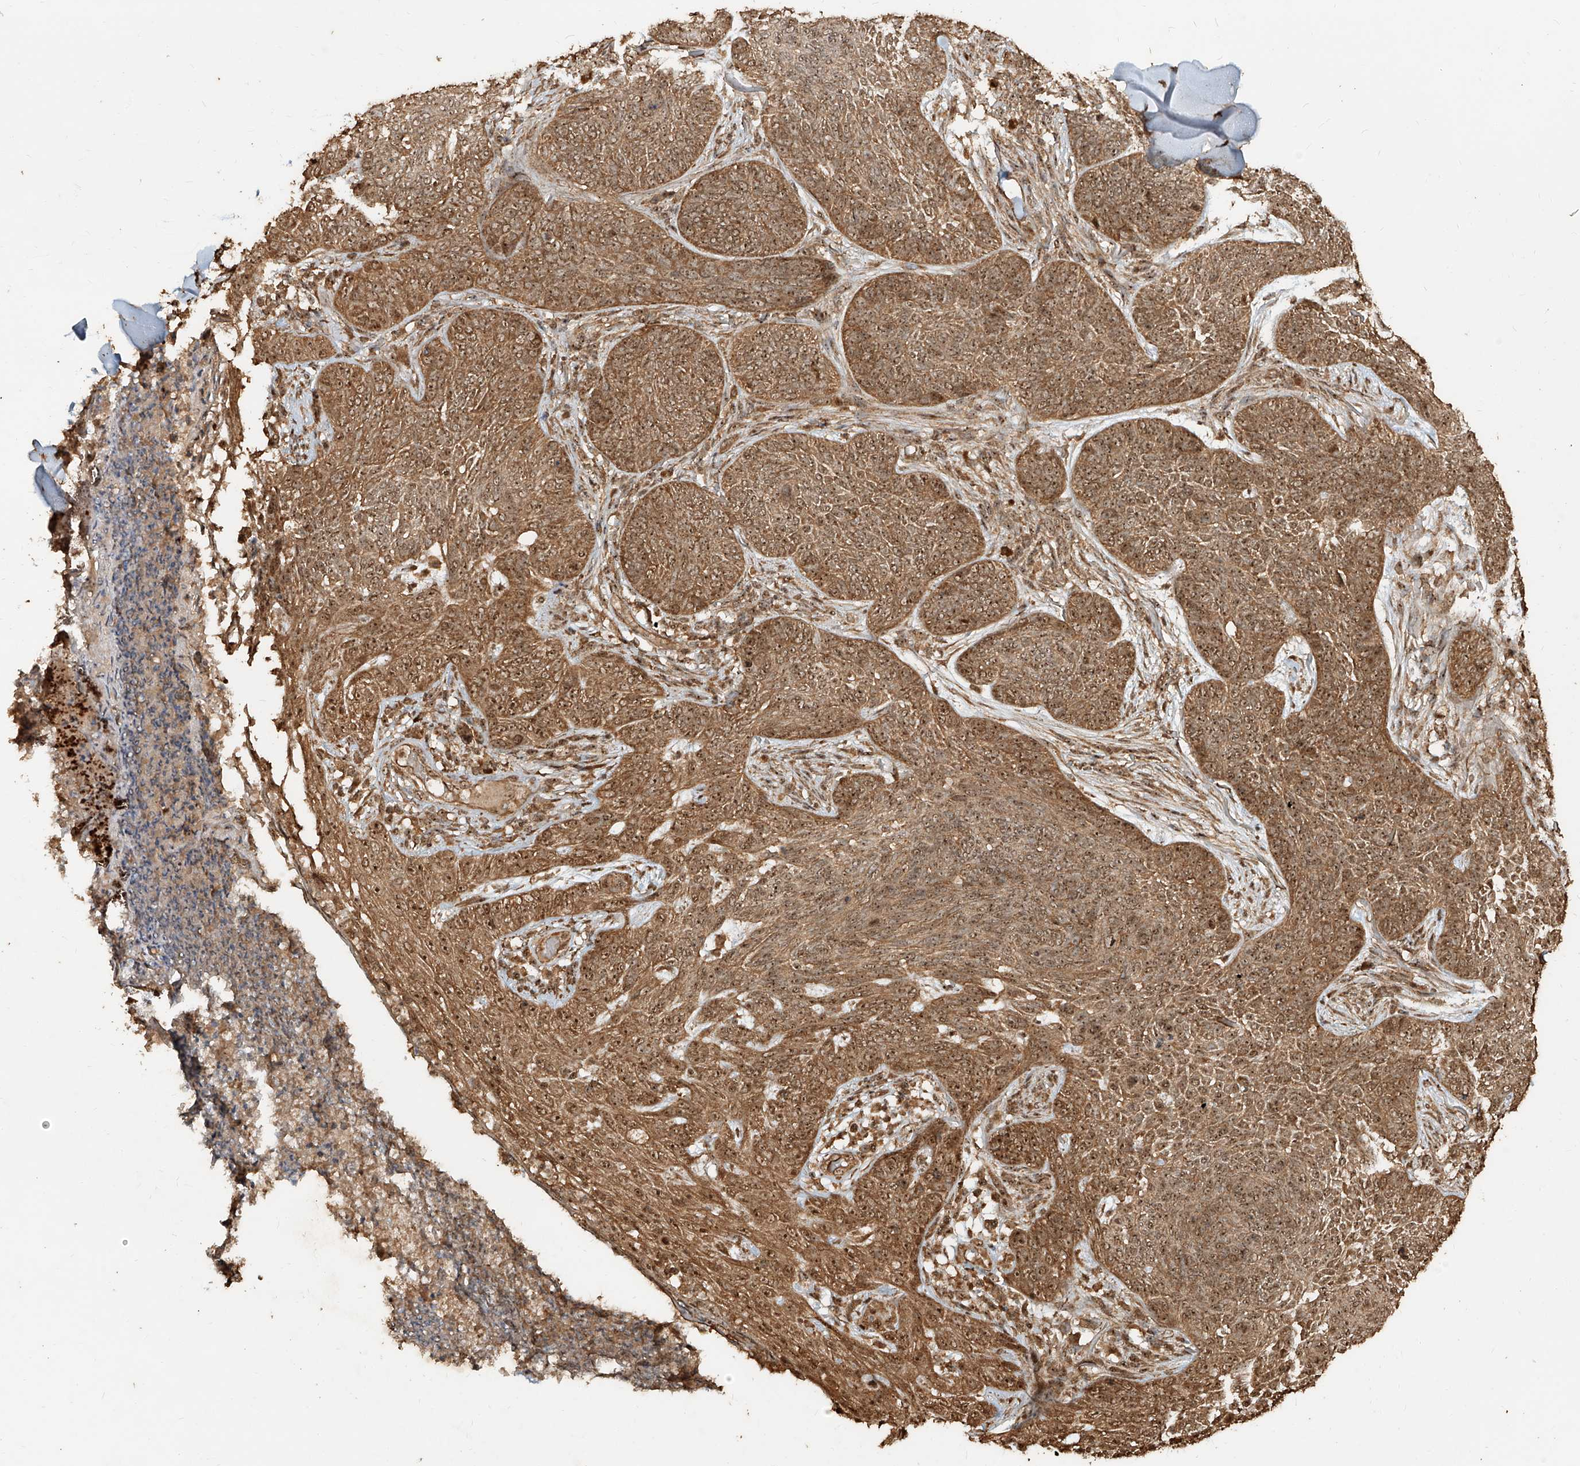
{"staining": {"intensity": "moderate", "quantity": ">75%", "location": "cytoplasmic/membranous,nuclear"}, "tissue": "skin cancer", "cell_type": "Tumor cells", "image_type": "cancer", "snomed": [{"axis": "morphology", "description": "Basal cell carcinoma"}, {"axis": "topography", "description": "Skin"}], "caption": "Immunohistochemistry of human skin cancer (basal cell carcinoma) reveals medium levels of moderate cytoplasmic/membranous and nuclear expression in about >75% of tumor cells.", "gene": "ZNF660", "patient": {"sex": "male", "age": 85}}